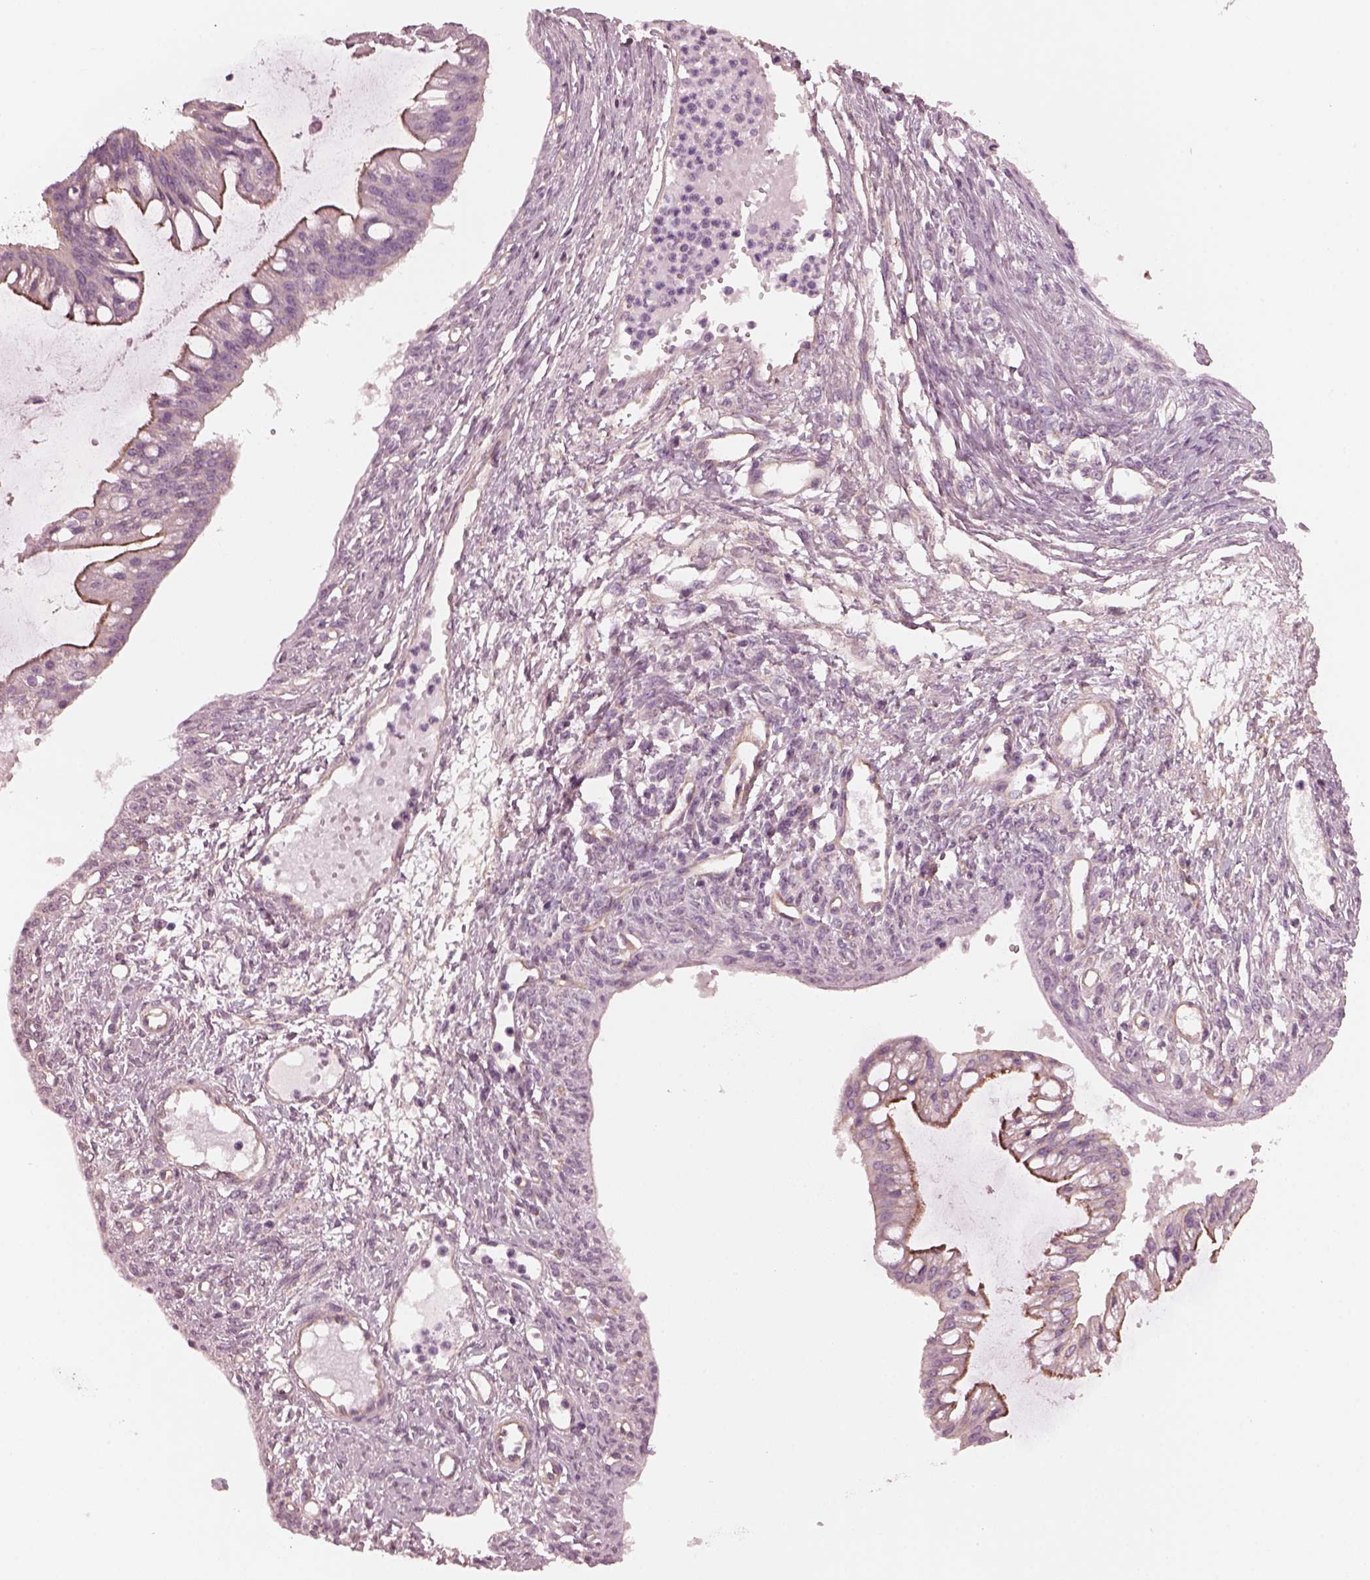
{"staining": {"intensity": "moderate", "quantity": "25%-75%", "location": "cytoplasmic/membranous"}, "tissue": "ovarian cancer", "cell_type": "Tumor cells", "image_type": "cancer", "snomed": [{"axis": "morphology", "description": "Cystadenocarcinoma, mucinous, NOS"}, {"axis": "topography", "description": "Ovary"}], "caption": "The image demonstrates a brown stain indicating the presence of a protein in the cytoplasmic/membranous of tumor cells in mucinous cystadenocarcinoma (ovarian).", "gene": "ODAD1", "patient": {"sex": "female", "age": 73}}